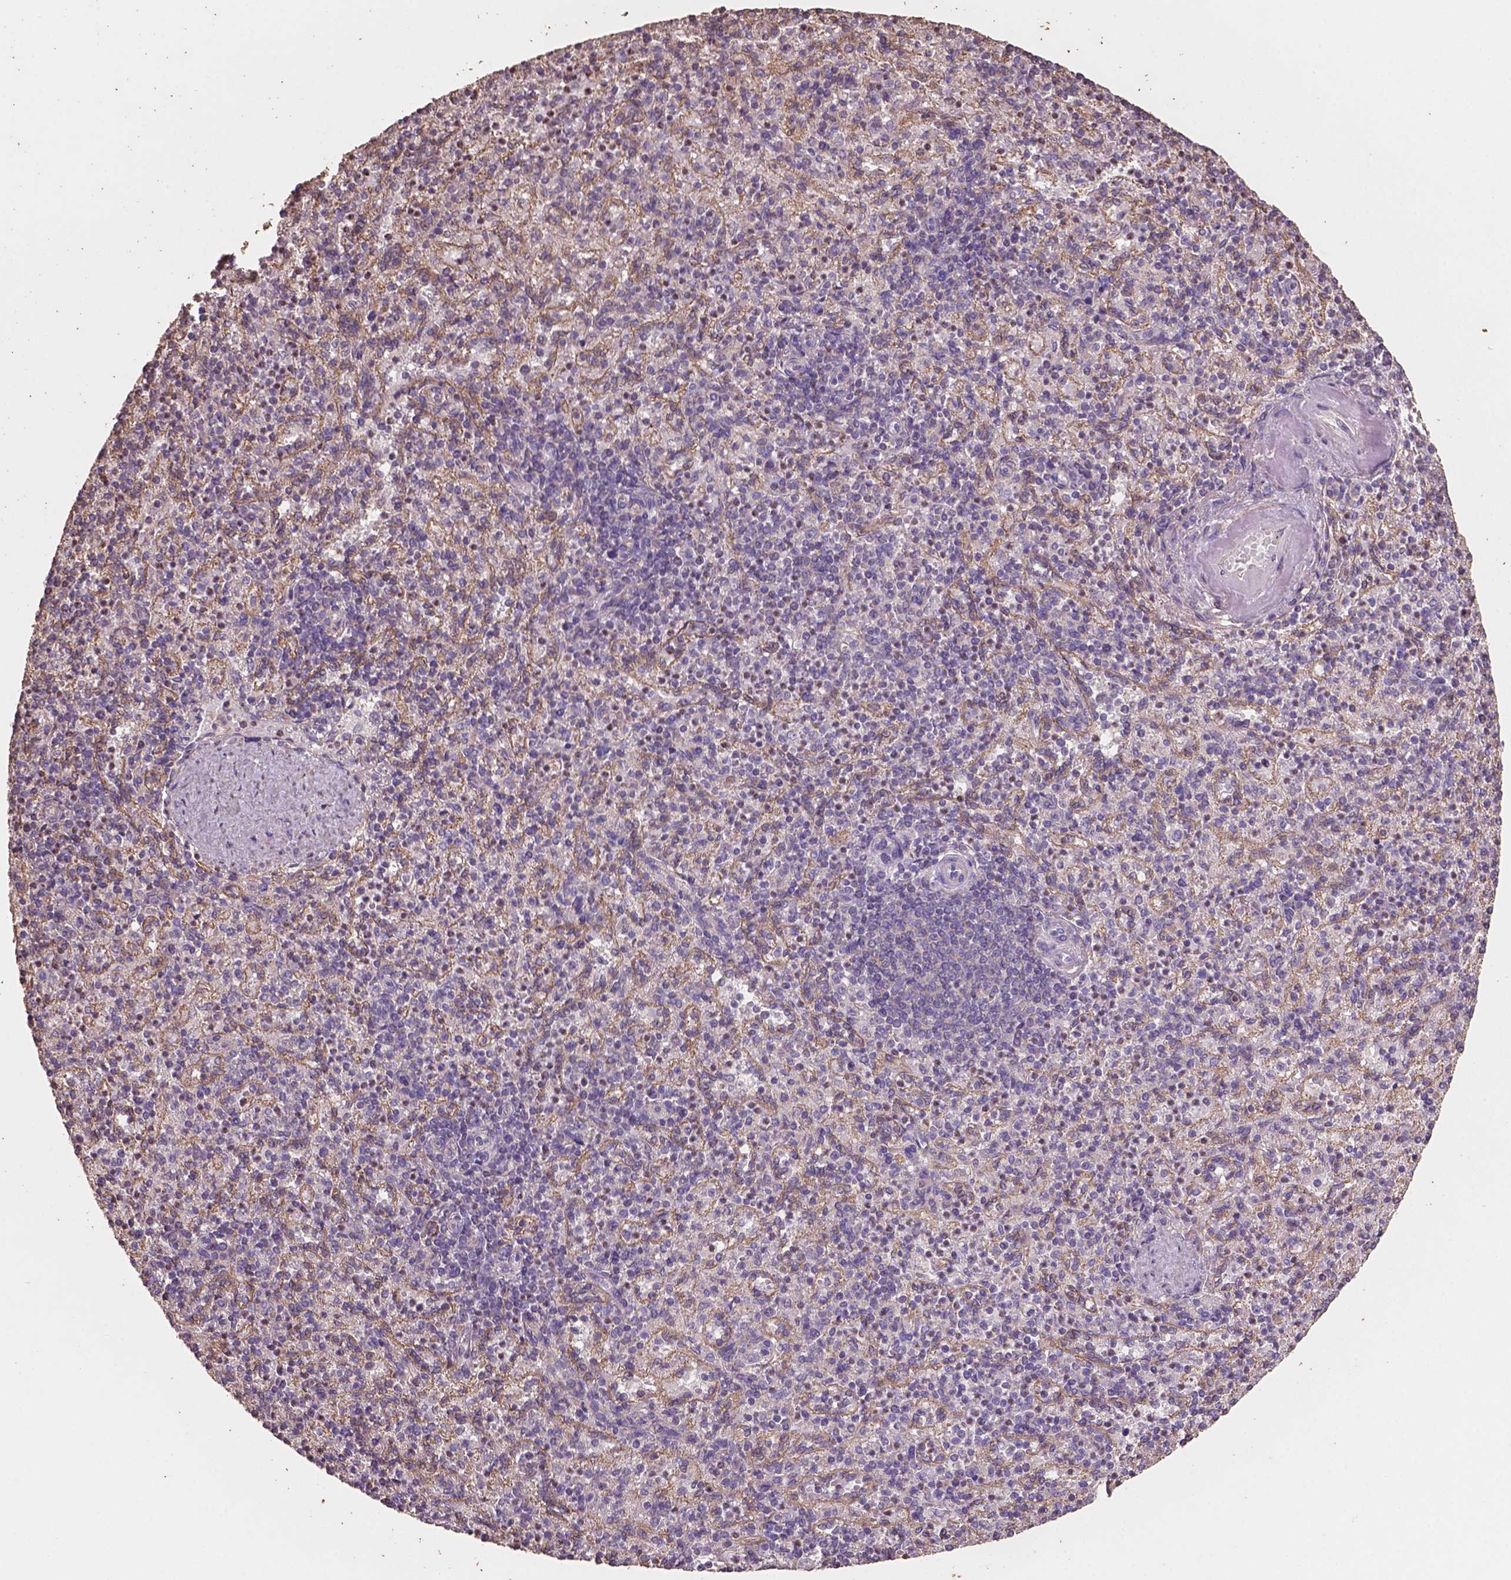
{"staining": {"intensity": "negative", "quantity": "none", "location": "none"}, "tissue": "spleen", "cell_type": "Cells in red pulp", "image_type": "normal", "snomed": [{"axis": "morphology", "description": "Normal tissue, NOS"}, {"axis": "topography", "description": "Spleen"}], "caption": "Spleen was stained to show a protein in brown. There is no significant staining in cells in red pulp. (Brightfield microscopy of DAB (3,3'-diaminobenzidine) IHC at high magnification).", "gene": "COMMD4", "patient": {"sex": "female", "age": 74}}